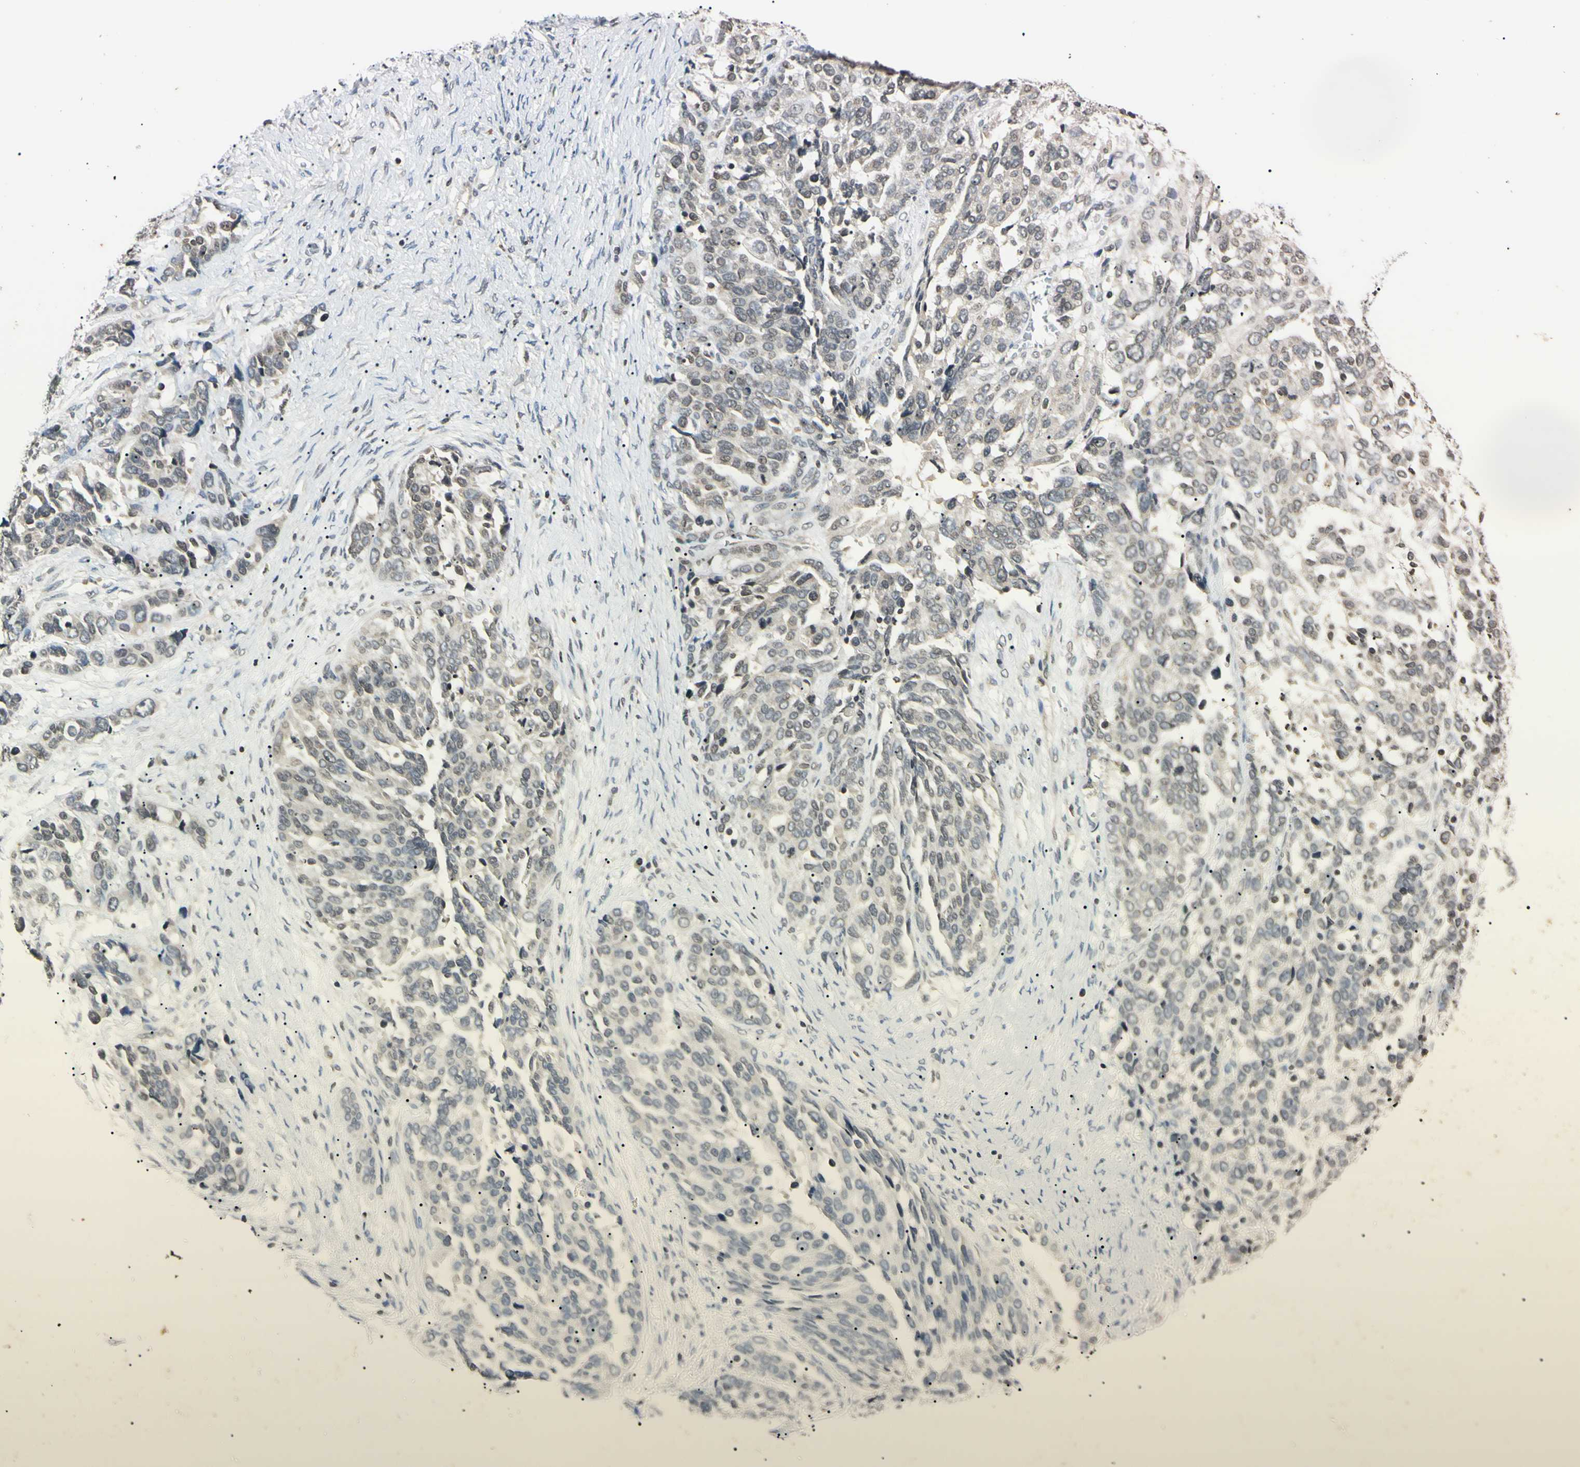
{"staining": {"intensity": "weak", "quantity": "25%-75%", "location": "nuclear"}, "tissue": "ovarian cancer", "cell_type": "Tumor cells", "image_type": "cancer", "snomed": [{"axis": "morphology", "description": "Cystadenocarcinoma, serous, NOS"}, {"axis": "topography", "description": "Ovary"}], "caption": "The photomicrograph shows a brown stain indicating the presence of a protein in the nuclear of tumor cells in ovarian cancer (serous cystadenocarcinoma). (Stains: DAB in brown, nuclei in blue, Microscopy: brightfield microscopy at high magnification).", "gene": "CDC45", "patient": {"sex": "female", "age": 44}}